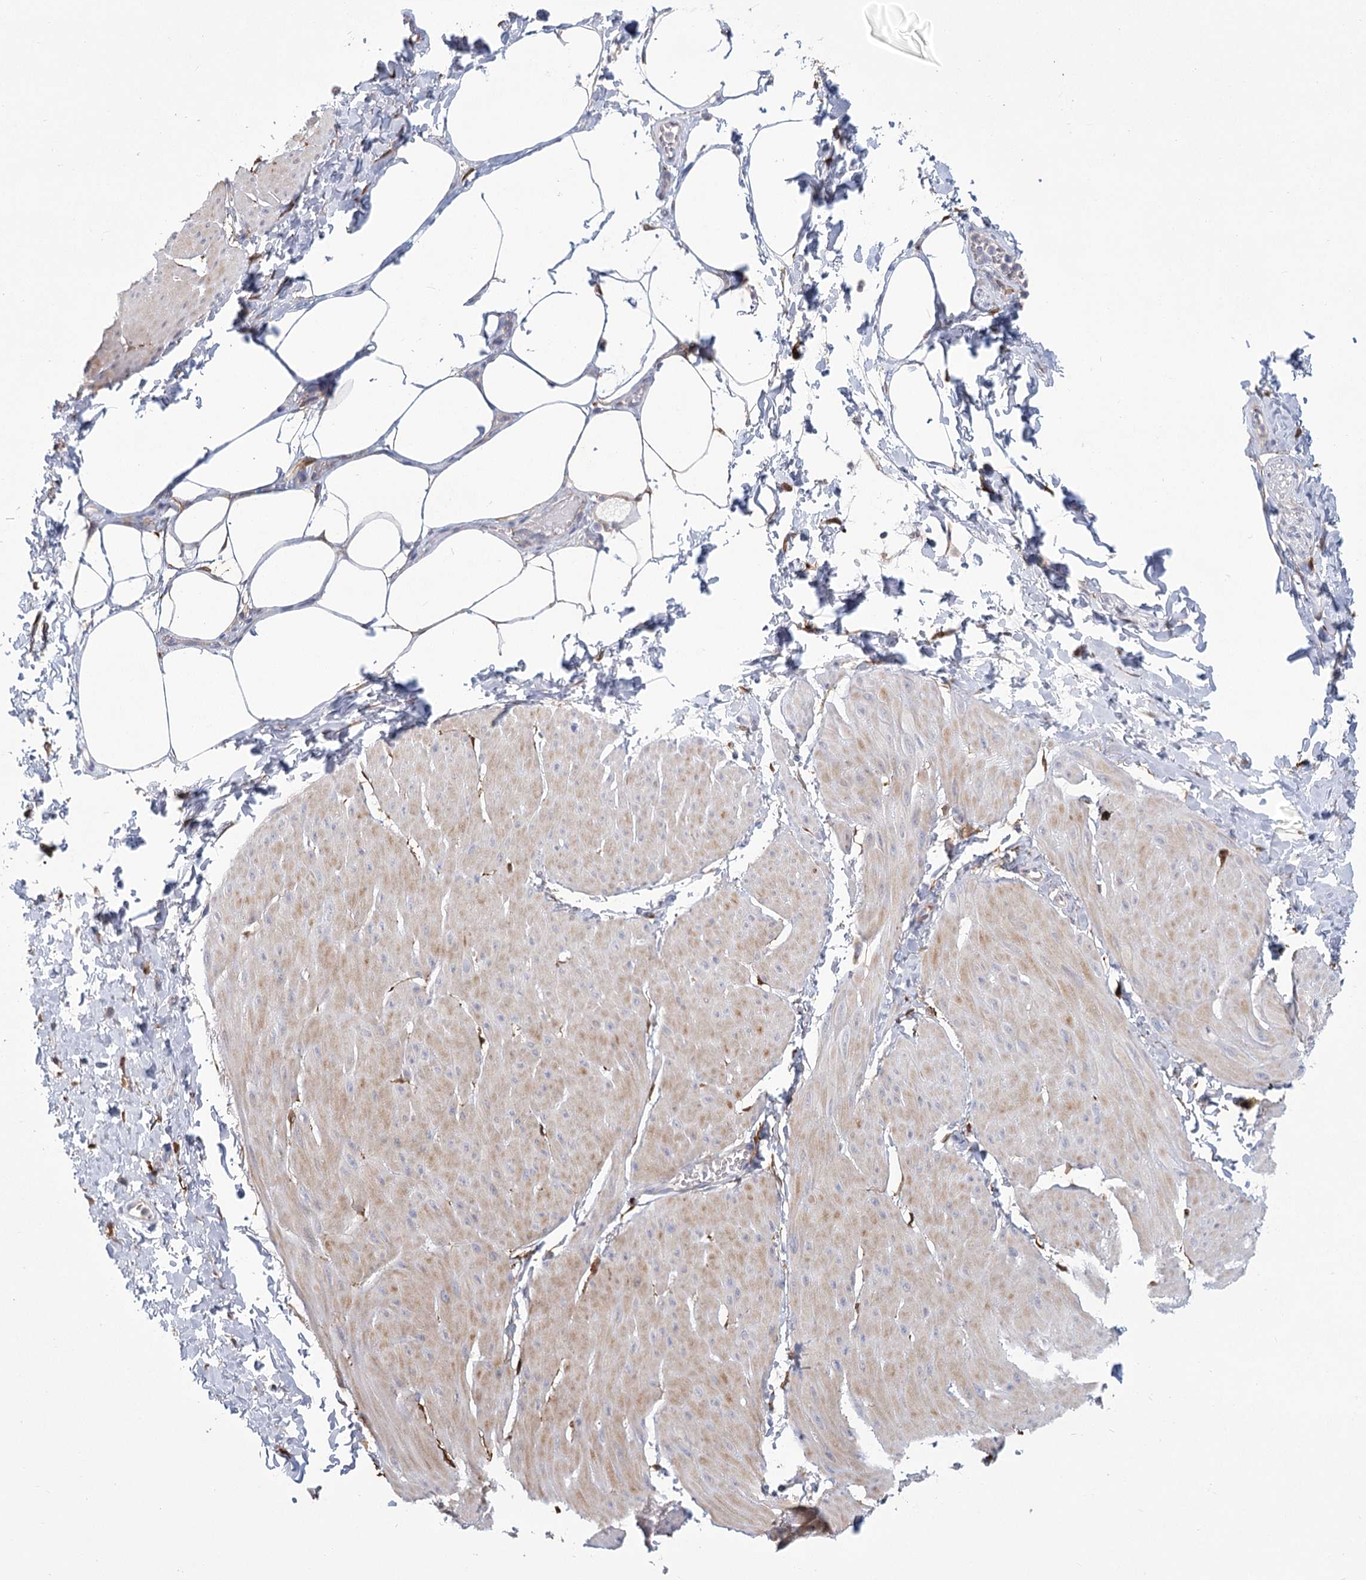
{"staining": {"intensity": "weak", "quantity": "25%-75%", "location": "cytoplasmic/membranous"}, "tissue": "smooth muscle", "cell_type": "Smooth muscle cells", "image_type": "normal", "snomed": [{"axis": "morphology", "description": "Urothelial carcinoma, High grade"}, {"axis": "topography", "description": "Urinary bladder"}], "caption": "A micrograph of human smooth muscle stained for a protein displays weak cytoplasmic/membranous brown staining in smooth muscle cells.", "gene": "CNTLN", "patient": {"sex": "male", "age": 46}}